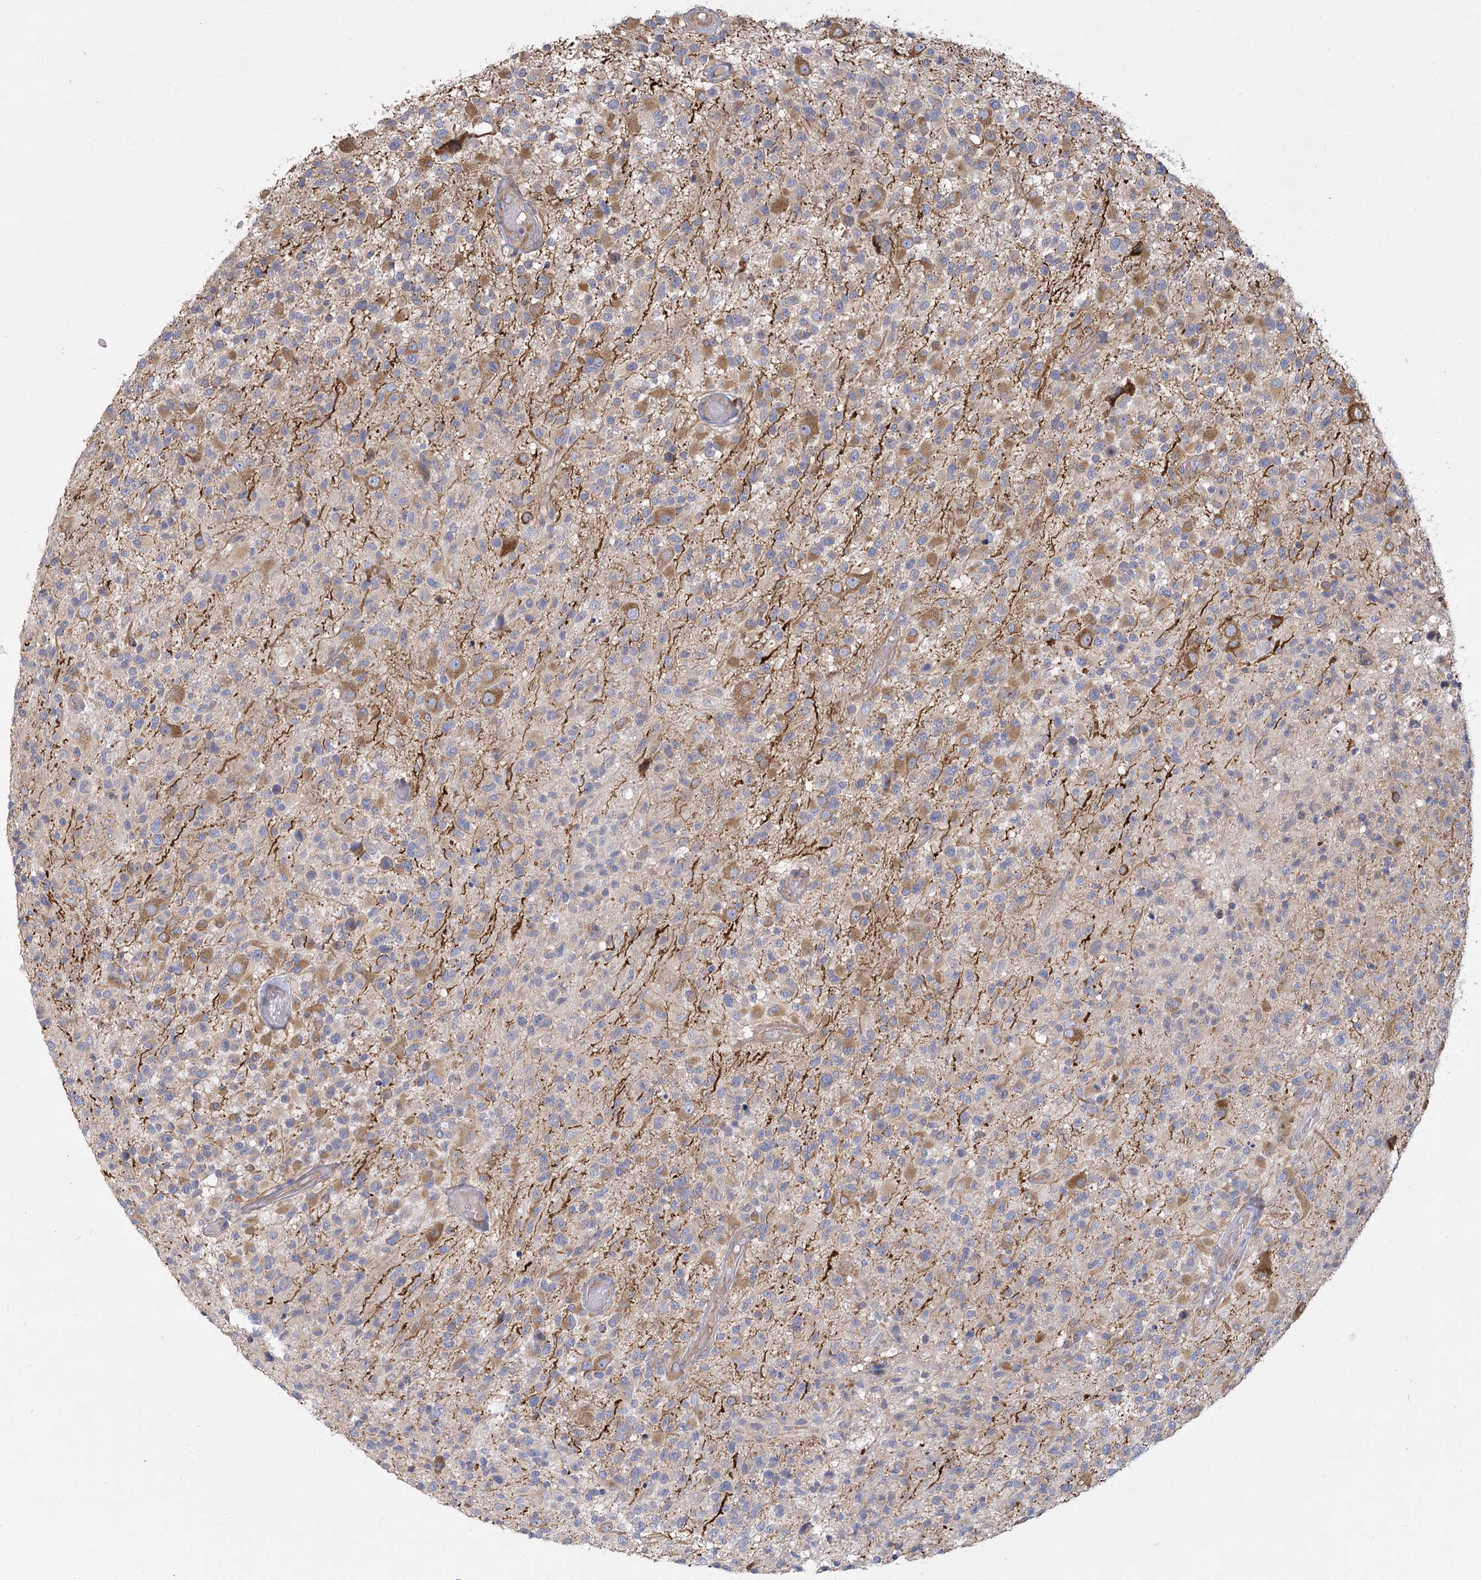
{"staining": {"intensity": "moderate", "quantity": "<25%", "location": "cytoplasmic/membranous"}, "tissue": "glioma", "cell_type": "Tumor cells", "image_type": "cancer", "snomed": [{"axis": "morphology", "description": "Glioma, malignant, High grade"}, {"axis": "morphology", "description": "Glioblastoma, NOS"}, {"axis": "topography", "description": "Brain"}], "caption": "Immunohistochemical staining of human glioma demonstrates low levels of moderate cytoplasmic/membranous protein expression in about <25% of tumor cells.", "gene": "CNTLN", "patient": {"sex": "male", "age": 60}}